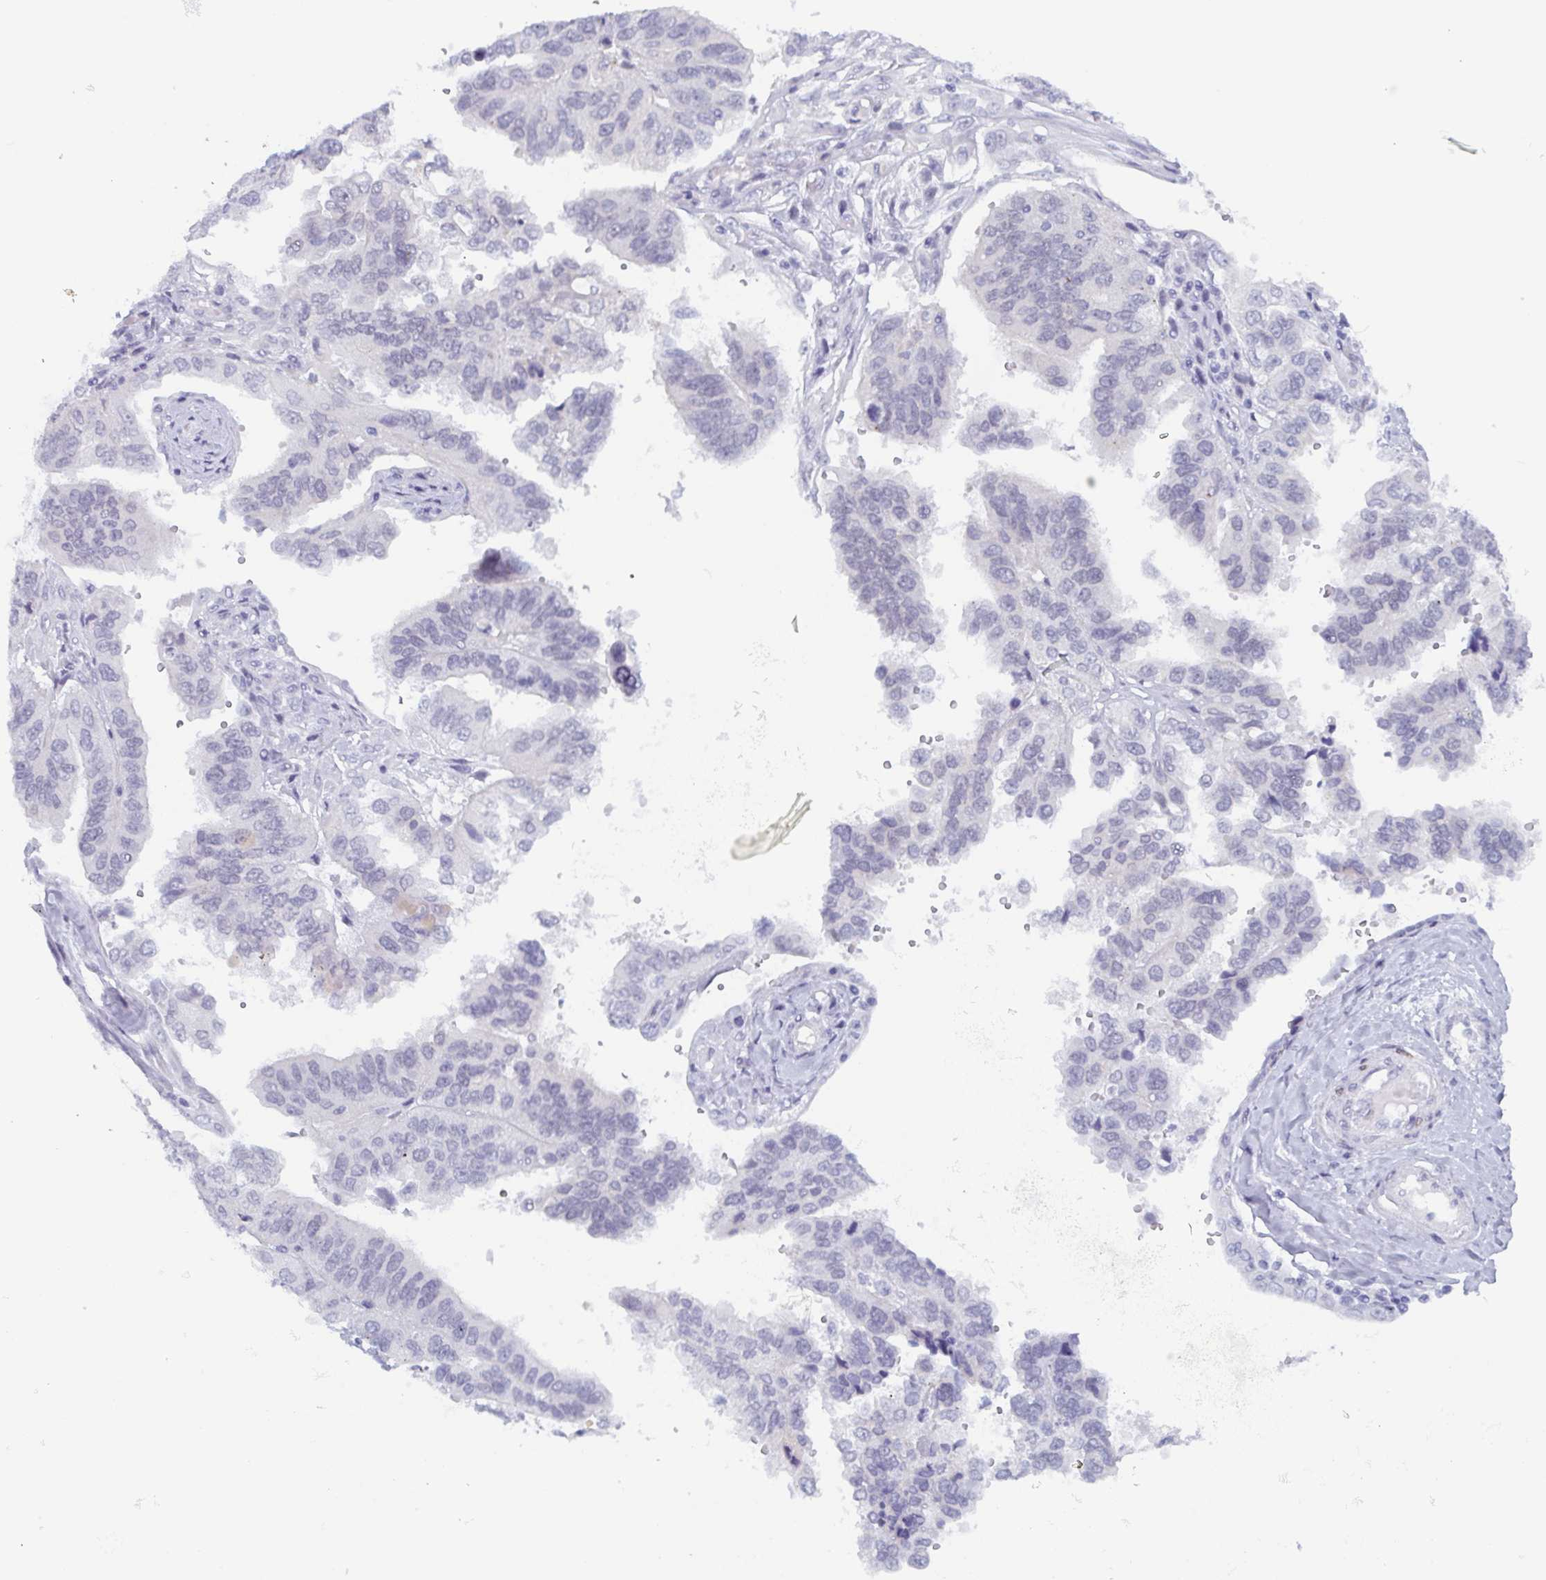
{"staining": {"intensity": "negative", "quantity": "none", "location": "none"}, "tissue": "ovarian cancer", "cell_type": "Tumor cells", "image_type": "cancer", "snomed": [{"axis": "morphology", "description": "Cystadenocarcinoma, serous, NOS"}, {"axis": "topography", "description": "Ovary"}], "caption": "Immunohistochemical staining of human serous cystadenocarcinoma (ovarian) reveals no significant staining in tumor cells.", "gene": "ZFP64", "patient": {"sex": "female", "age": 79}}